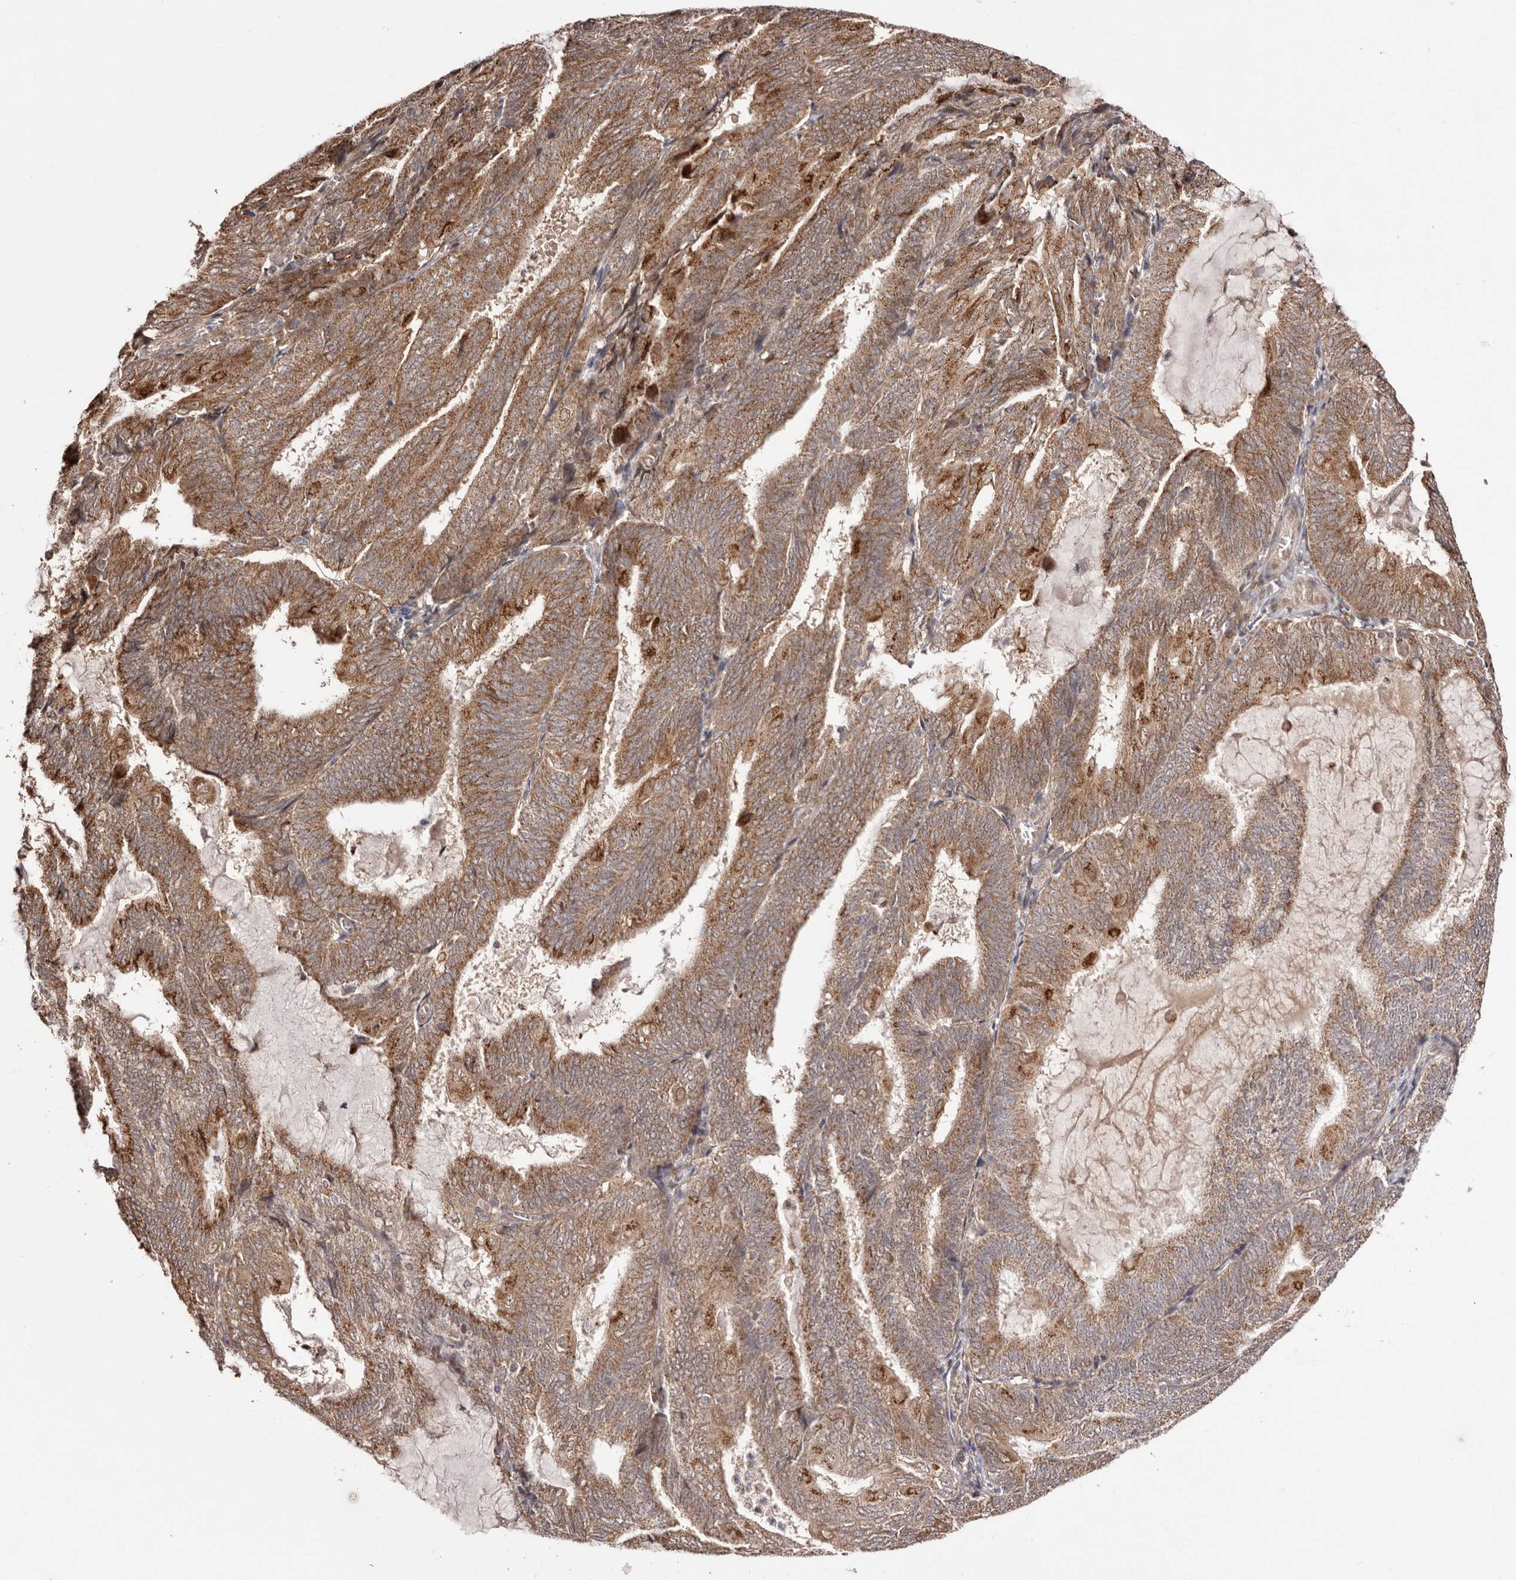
{"staining": {"intensity": "moderate", "quantity": ">75%", "location": "cytoplasmic/membranous"}, "tissue": "endometrial cancer", "cell_type": "Tumor cells", "image_type": "cancer", "snomed": [{"axis": "morphology", "description": "Adenocarcinoma, NOS"}, {"axis": "topography", "description": "Endometrium"}], "caption": "Immunohistochemistry (IHC) of human endometrial adenocarcinoma reveals medium levels of moderate cytoplasmic/membranous expression in approximately >75% of tumor cells.", "gene": "EGR3", "patient": {"sex": "female", "age": 81}}